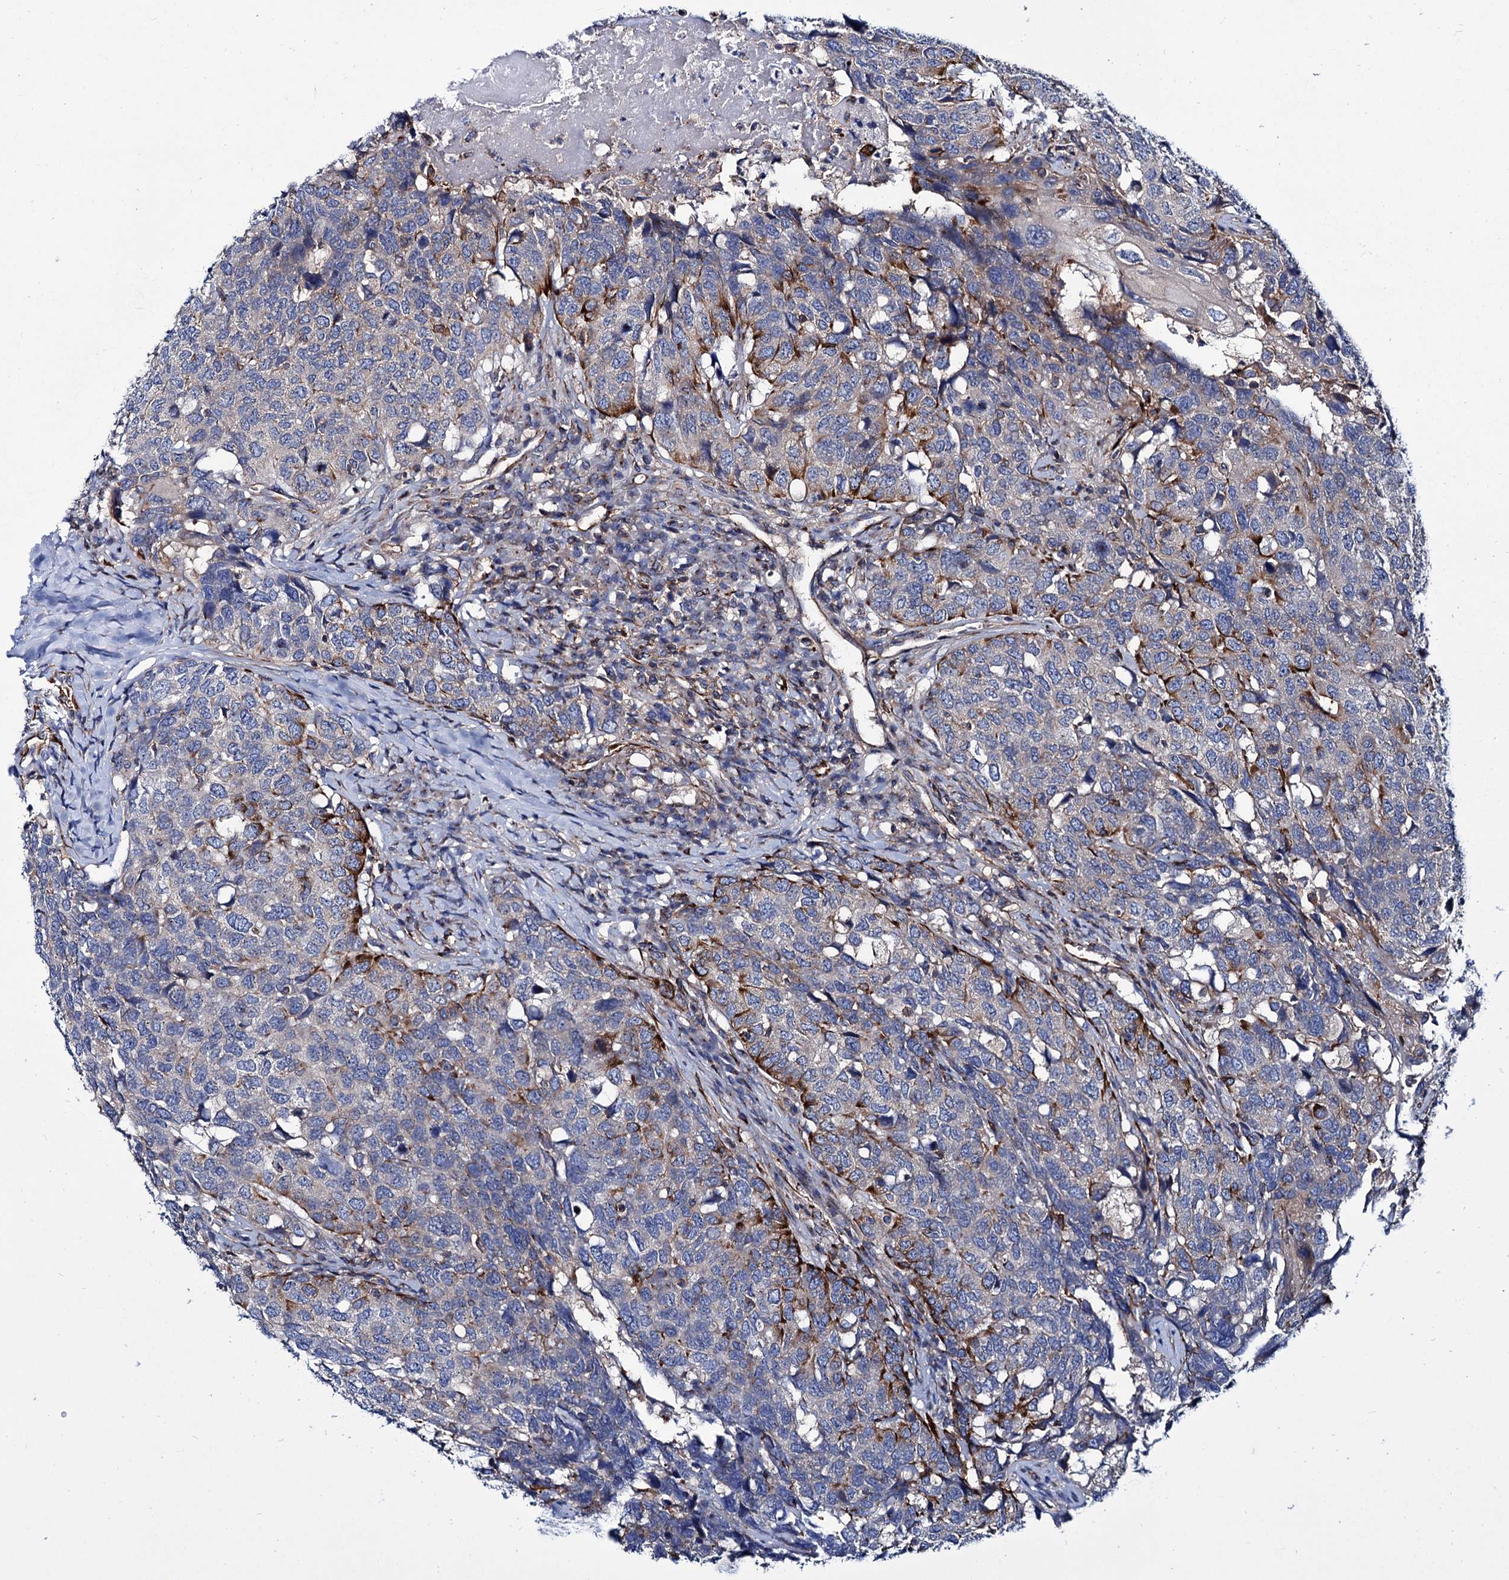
{"staining": {"intensity": "moderate", "quantity": "<25%", "location": "cytoplasmic/membranous"}, "tissue": "head and neck cancer", "cell_type": "Tumor cells", "image_type": "cancer", "snomed": [{"axis": "morphology", "description": "Squamous cell carcinoma, NOS"}, {"axis": "topography", "description": "Head-Neck"}], "caption": "Protein expression analysis of human squamous cell carcinoma (head and neck) reveals moderate cytoplasmic/membranous staining in approximately <25% of tumor cells. Ihc stains the protein of interest in brown and the nuclei are stained blue.", "gene": "AXL", "patient": {"sex": "male", "age": 66}}